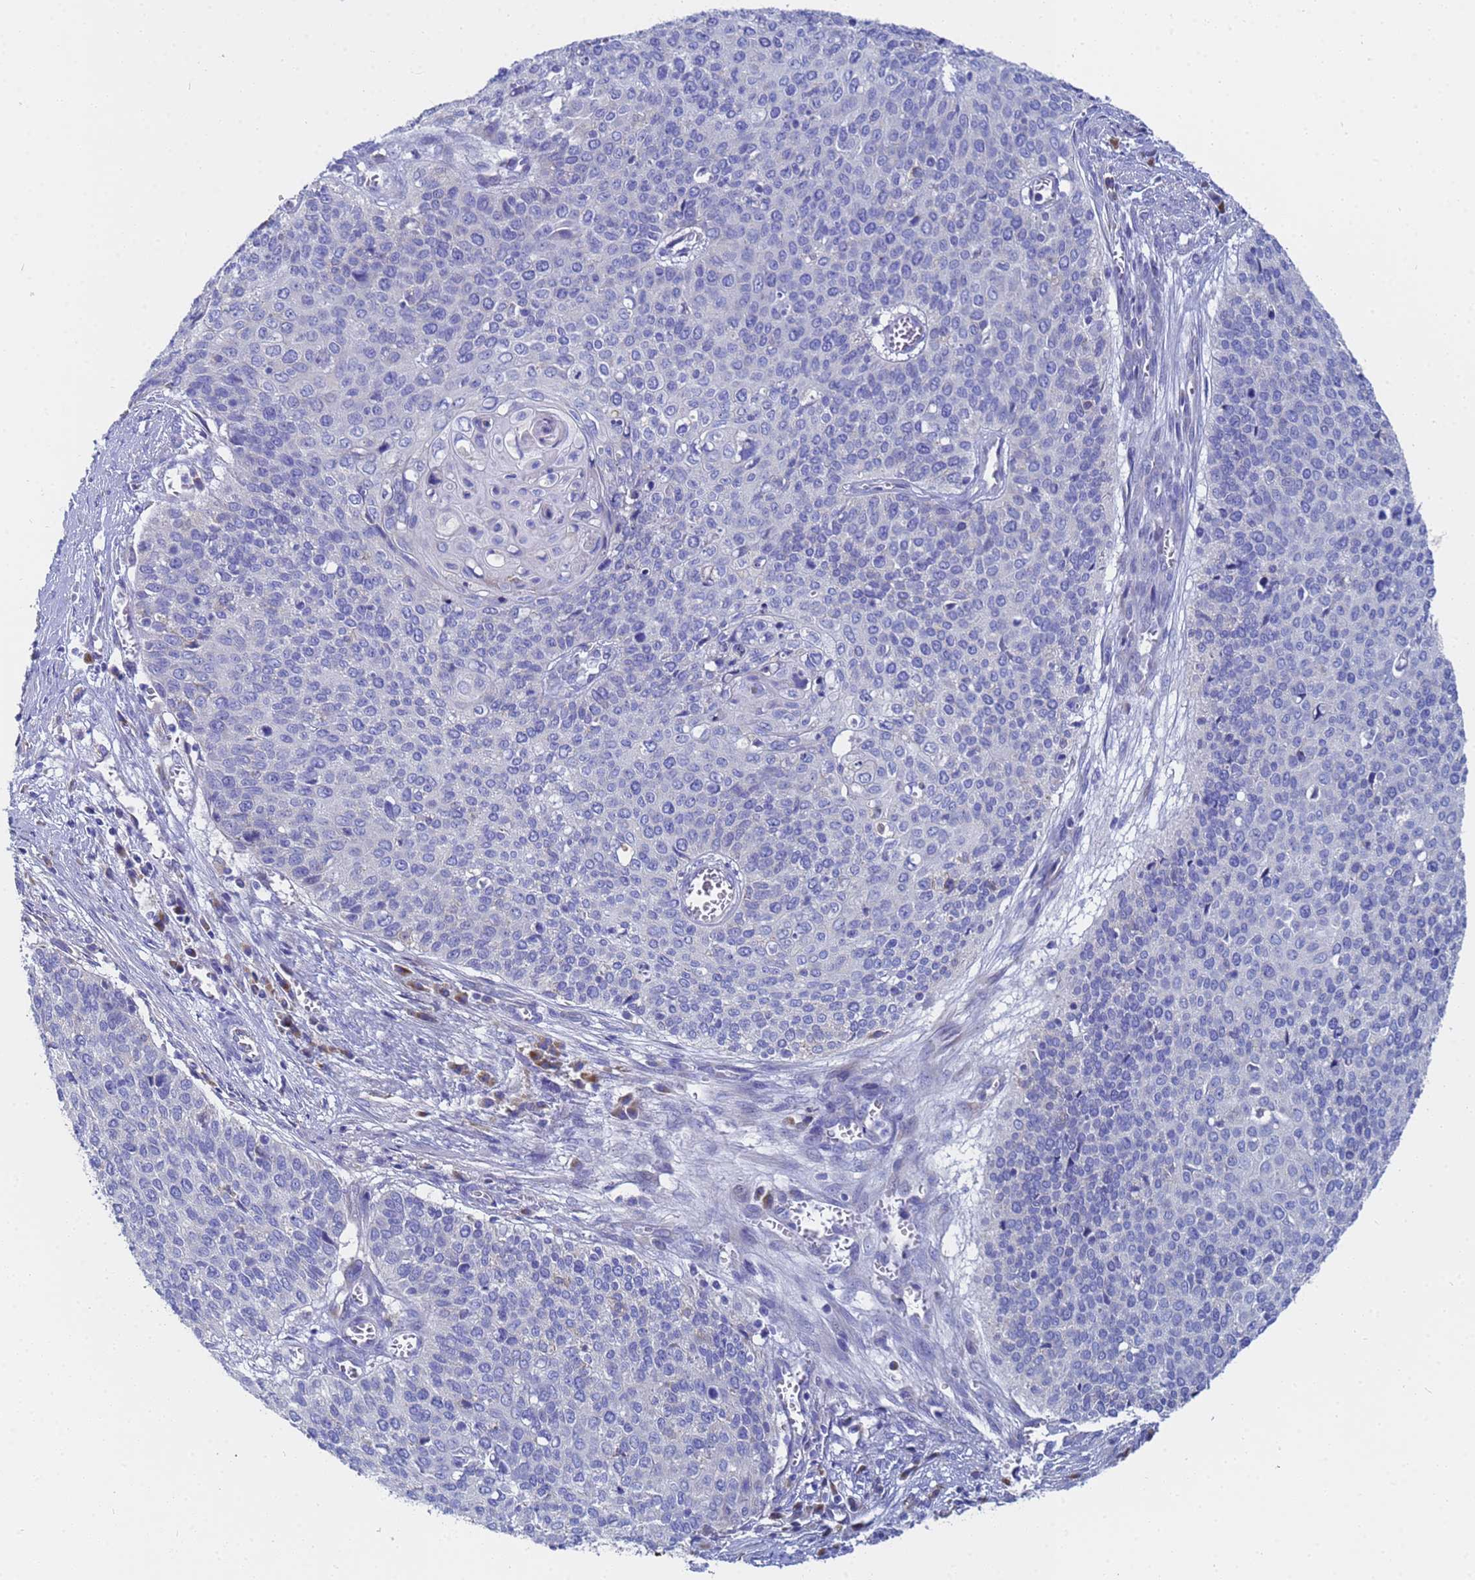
{"staining": {"intensity": "negative", "quantity": "none", "location": "none"}, "tissue": "cervical cancer", "cell_type": "Tumor cells", "image_type": "cancer", "snomed": [{"axis": "morphology", "description": "Squamous cell carcinoma, NOS"}, {"axis": "topography", "description": "Cervix"}], "caption": "Immunohistochemical staining of squamous cell carcinoma (cervical) exhibits no significant staining in tumor cells.", "gene": "TM4SF4", "patient": {"sex": "female", "age": 39}}